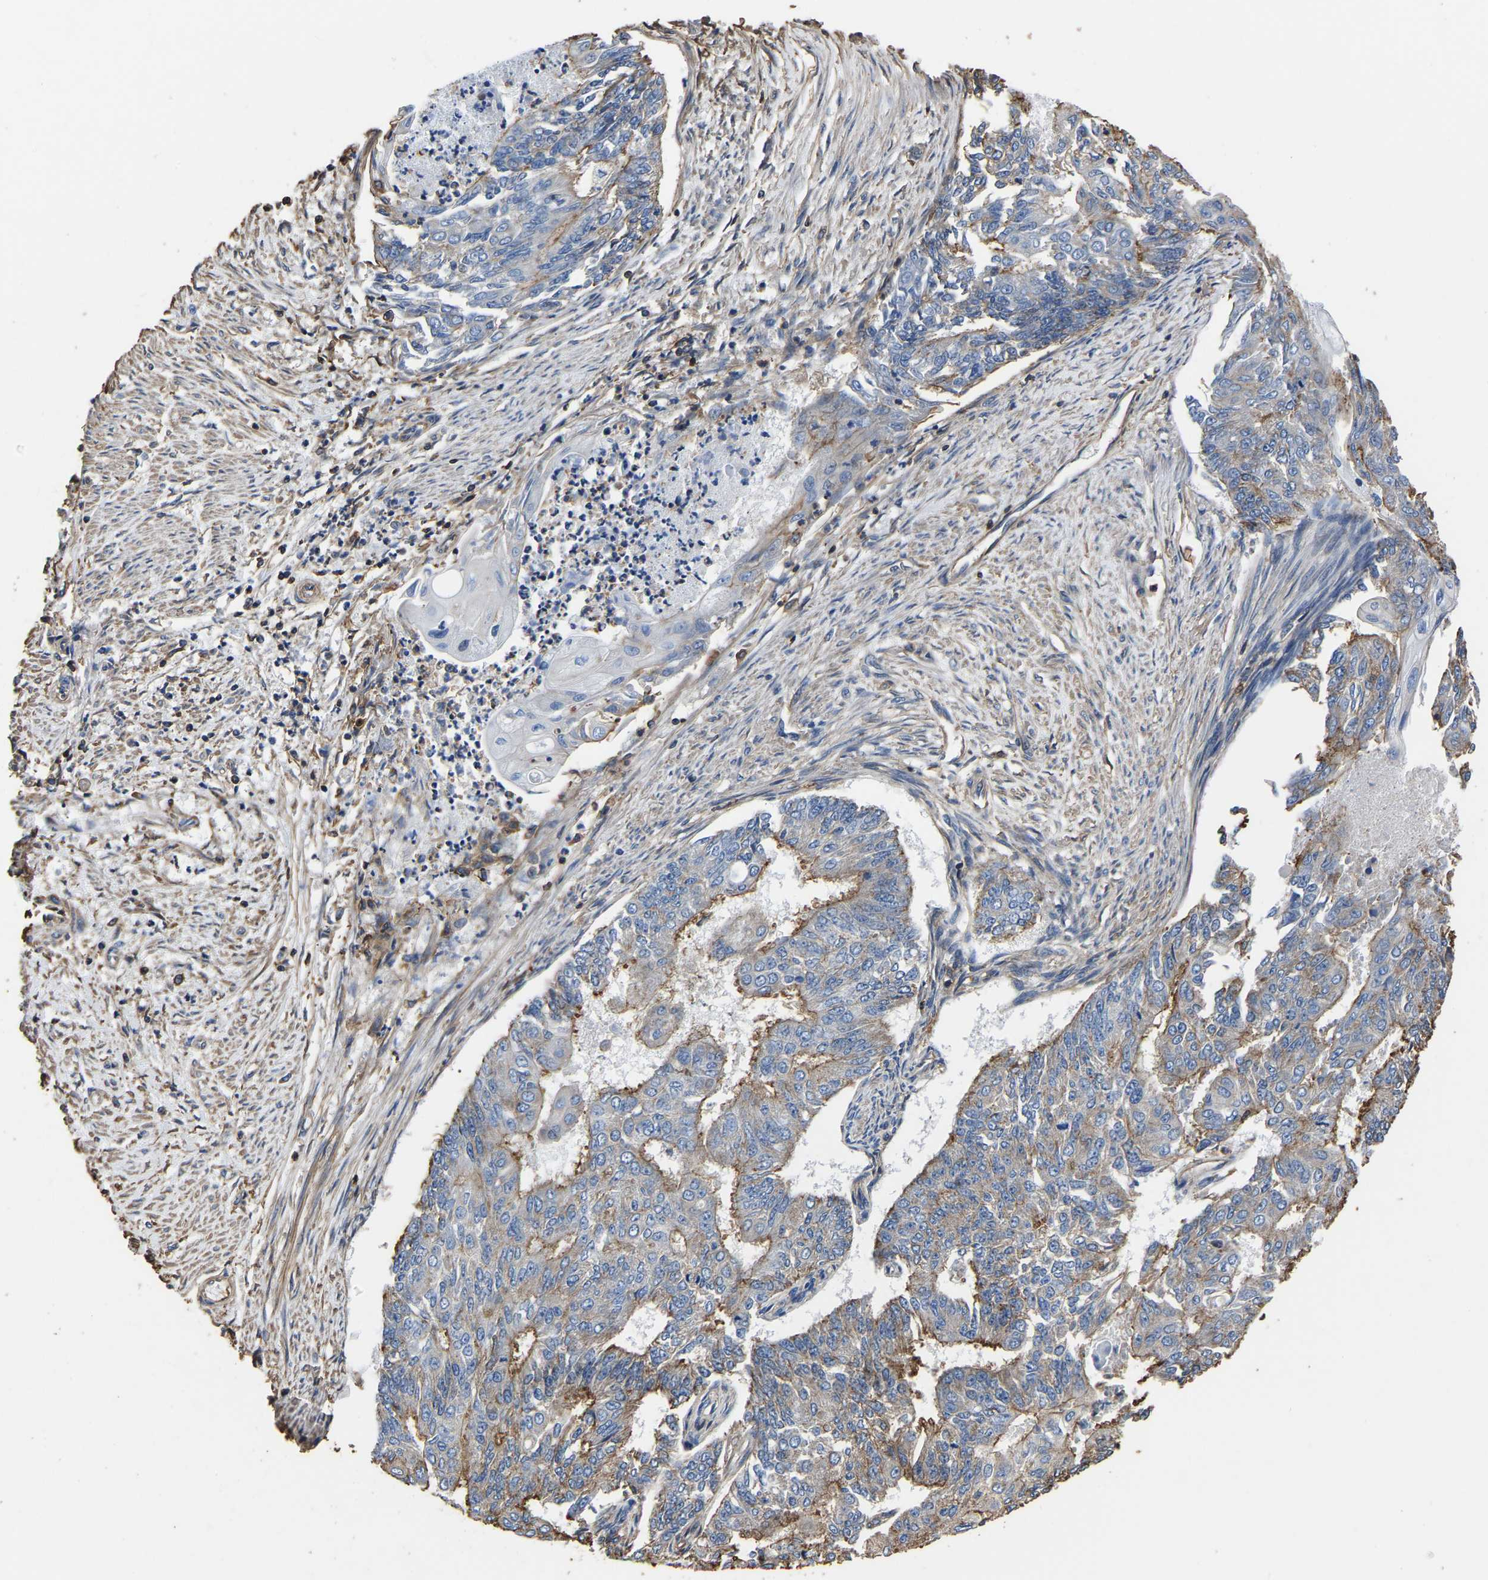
{"staining": {"intensity": "moderate", "quantity": "25%-75%", "location": "cytoplasmic/membranous"}, "tissue": "endometrial cancer", "cell_type": "Tumor cells", "image_type": "cancer", "snomed": [{"axis": "morphology", "description": "Adenocarcinoma, NOS"}, {"axis": "topography", "description": "Endometrium"}], "caption": "This micrograph displays IHC staining of human endometrial adenocarcinoma, with medium moderate cytoplasmic/membranous positivity in approximately 25%-75% of tumor cells.", "gene": "ARMT1", "patient": {"sex": "female", "age": 32}}